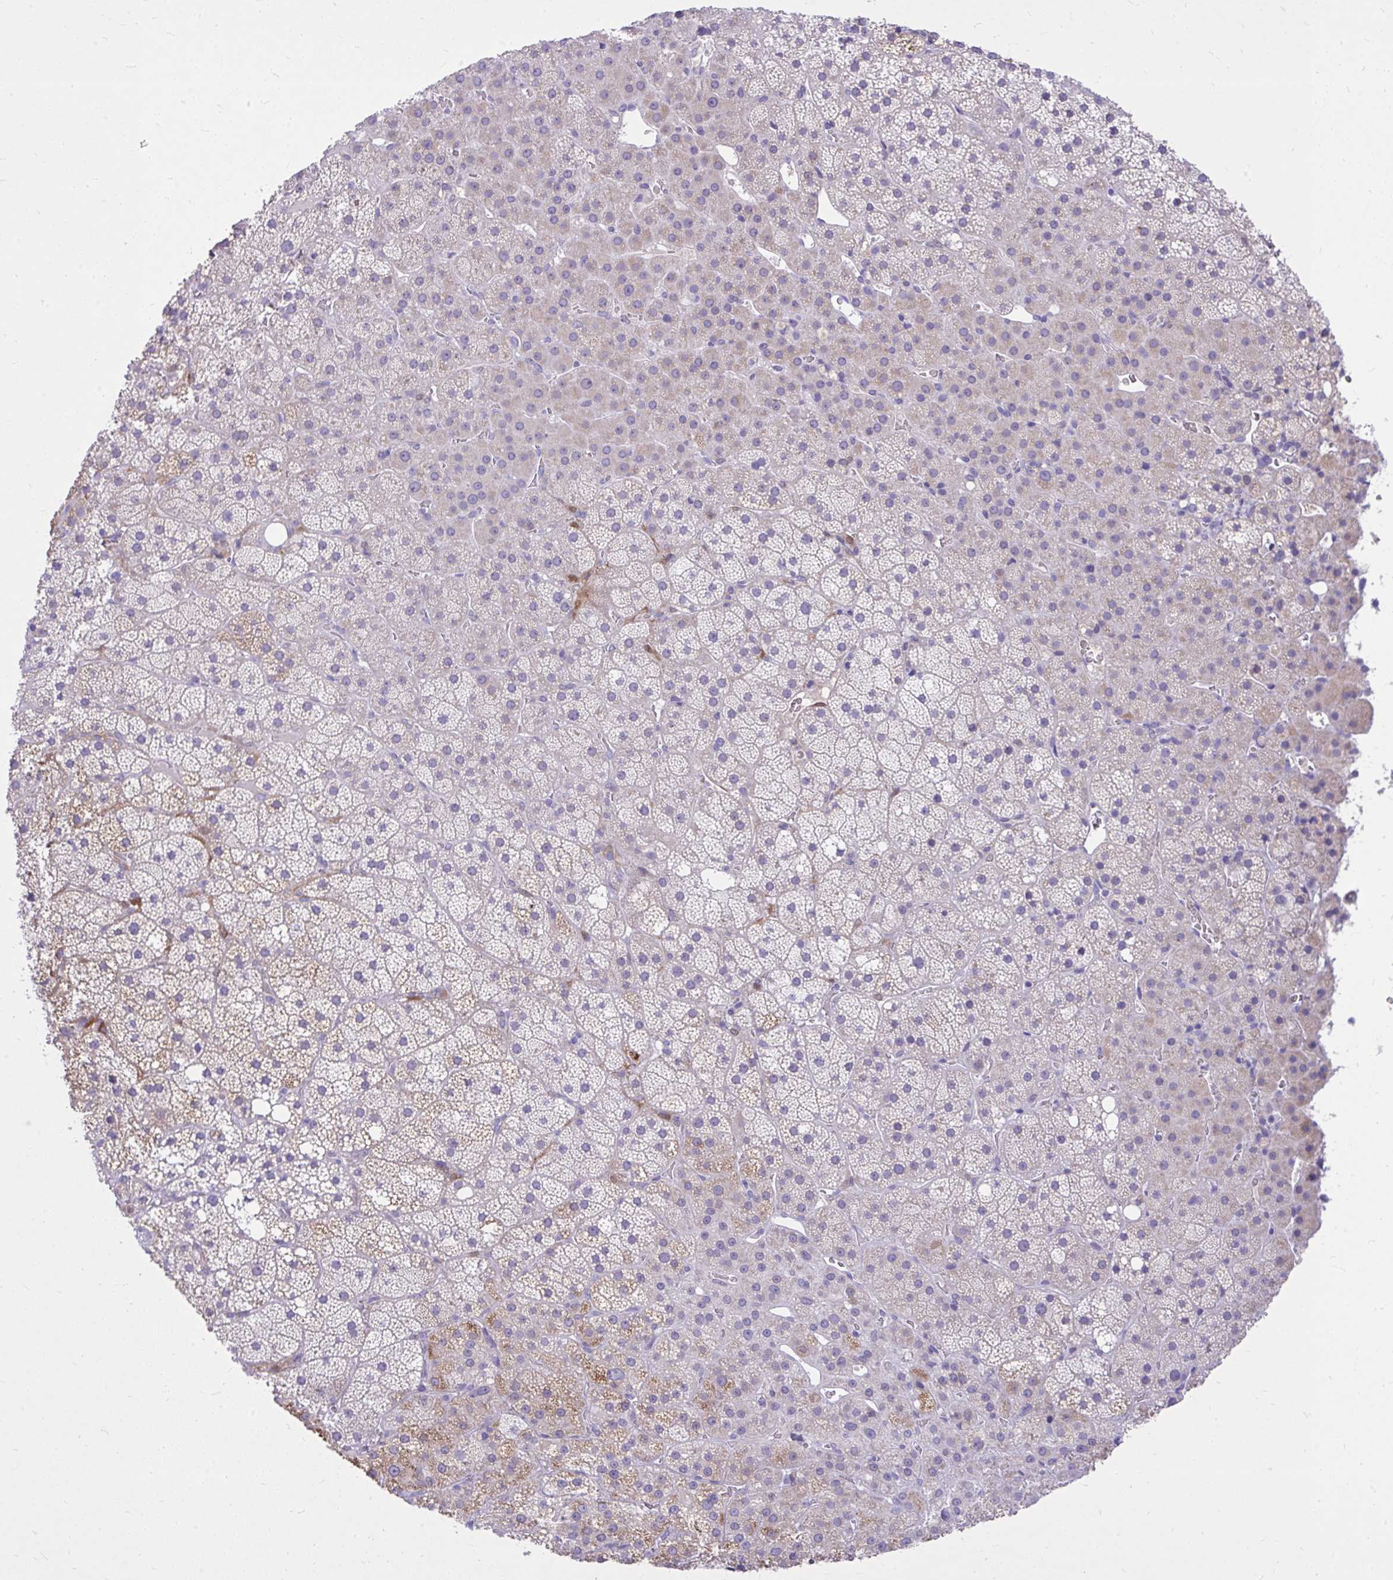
{"staining": {"intensity": "moderate", "quantity": "<25%", "location": "cytoplasmic/membranous"}, "tissue": "adrenal gland", "cell_type": "Glandular cells", "image_type": "normal", "snomed": [{"axis": "morphology", "description": "Normal tissue, NOS"}, {"axis": "topography", "description": "Adrenal gland"}], "caption": "Adrenal gland stained with immunohistochemistry (IHC) displays moderate cytoplasmic/membranous positivity in about <25% of glandular cells. The protein is shown in brown color, while the nuclei are stained blue.", "gene": "NNMT", "patient": {"sex": "male", "age": 53}}